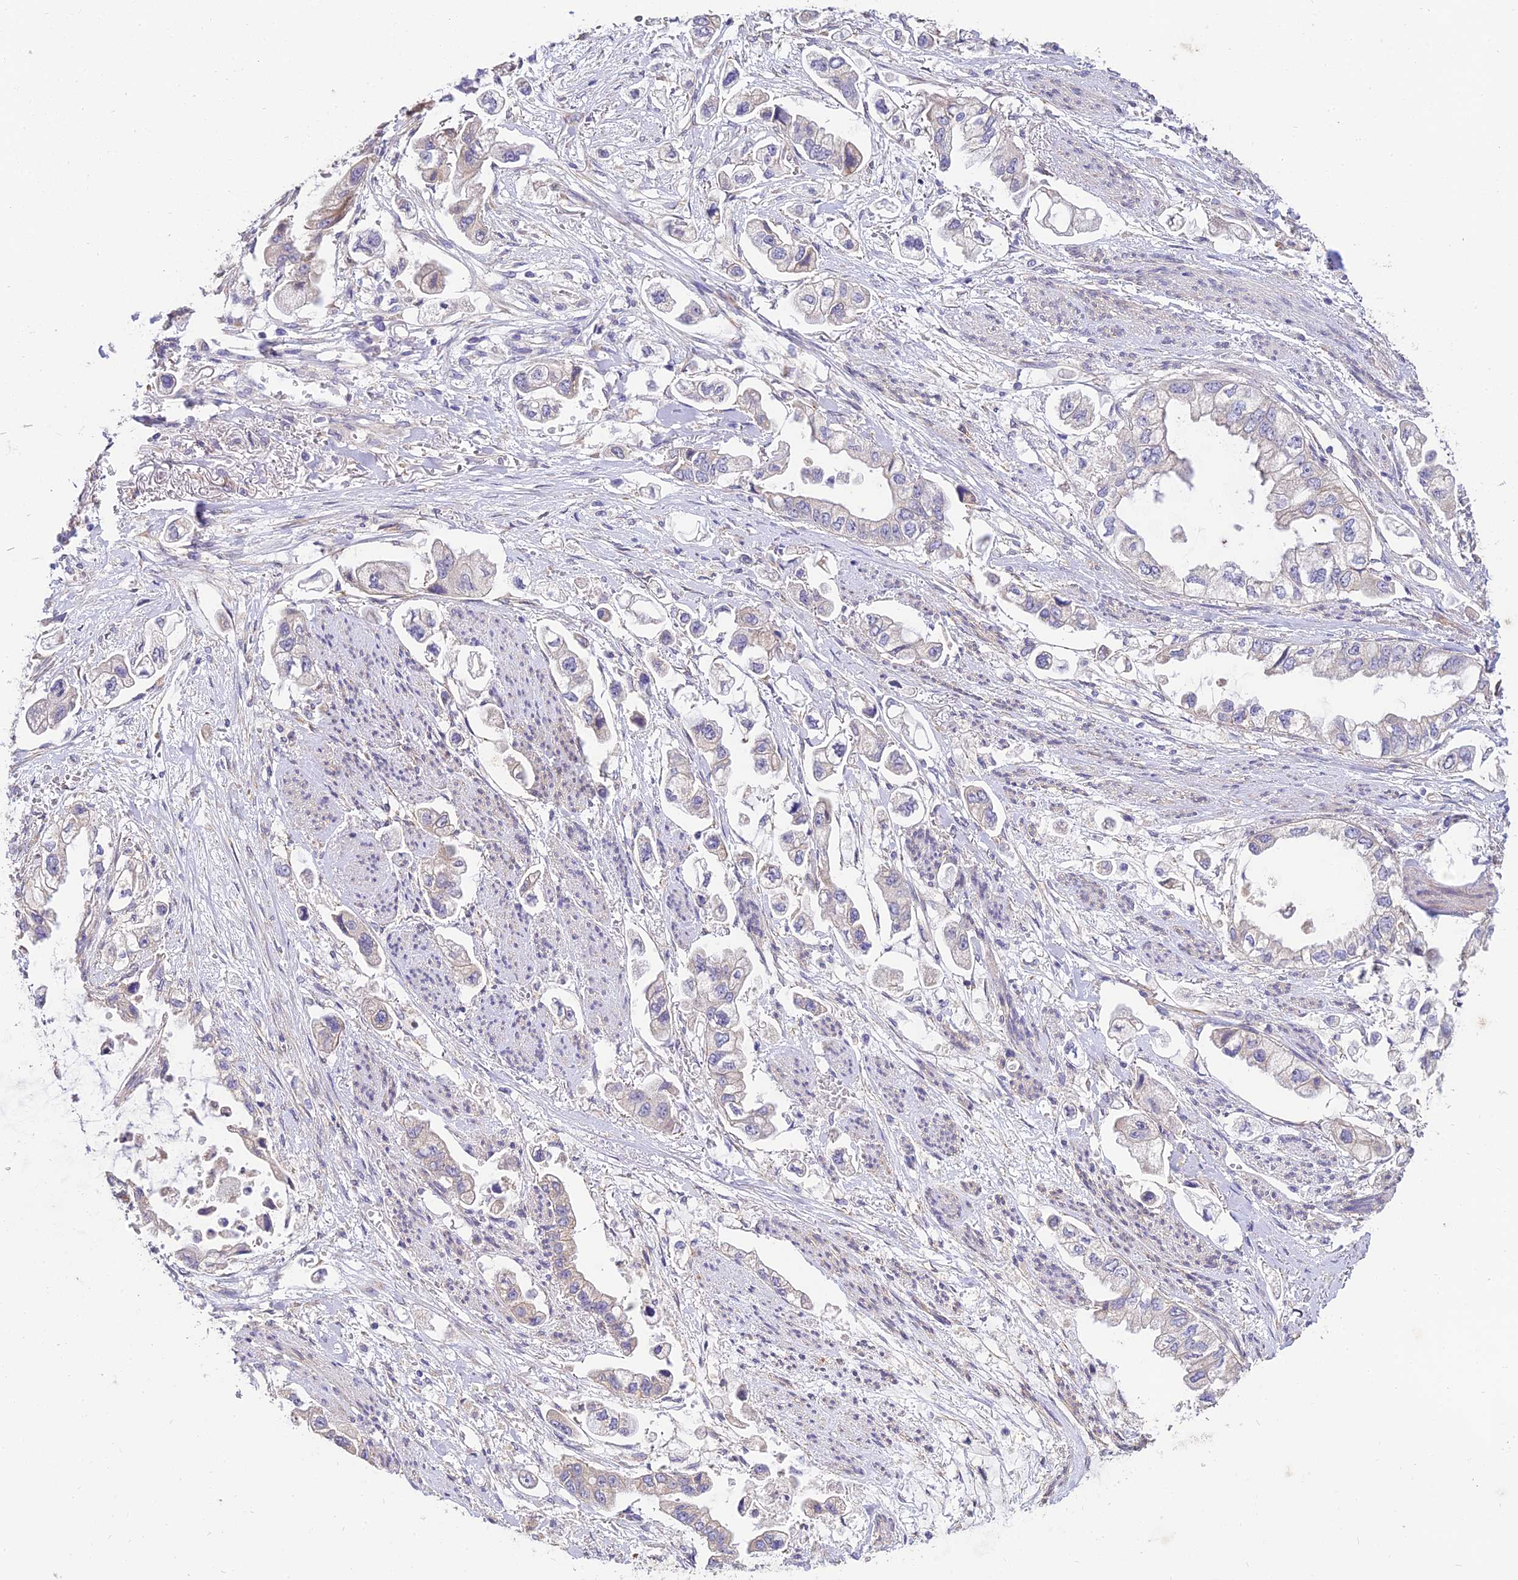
{"staining": {"intensity": "negative", "quantity": "none", "location": "none"}, "tissue": "stomach cancer", "cell_type": "Tumor cells", "image_type": "cancer", "snomed": [{"axis": "morphology", "description": "Adenocarcinoma, NOS"}, {"axis": "topography", "description": "Stomach"}], "caption": "This histopathology image is of stomach adenocarcinoma stained with immunohistochemistry to label a protein in brown with the nuclei are counter-stained blue. There is no staining in tumor cells.", "gene": "ARL8B", "patient": {"sex": "male", "age": 62}}